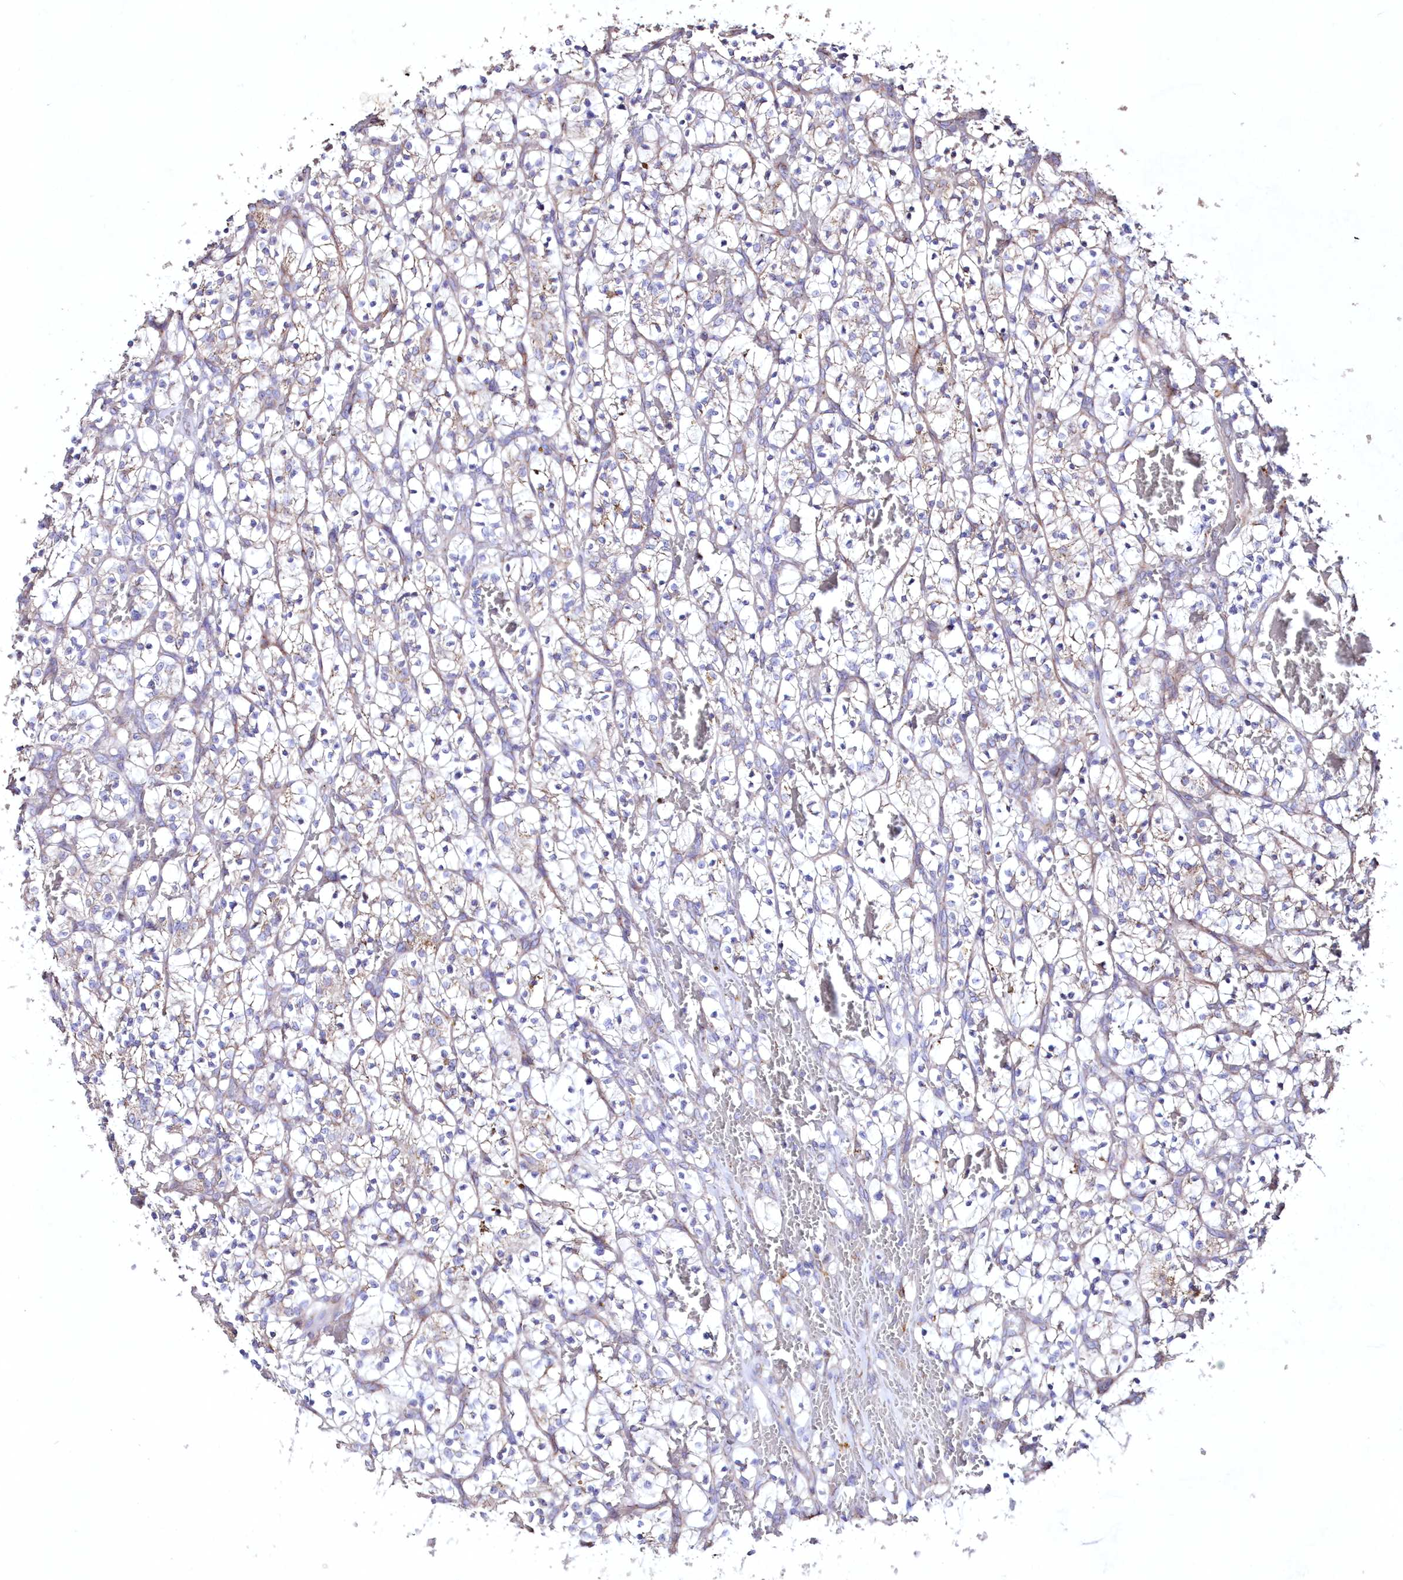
{"staining": {"intensity": "negative", "quantity": "none", "location": "none"}, "tissue": "renal cancer", "cell_type": "Tumor cells", "image_type": "cancer", "snomed": [{"axis": "morphology", "description": "Adenocarcinoma, NOS"}, {"axis": "topography", "description": "Kidney"}], "caption": "The histopathology image exhibits no significant expression in tumor cells of renal cancer (adenocarcinoma). (Brightfield microscopy of DAB IHC at high magnification).", "gene": "HADHB", "patient": {"sex": "female", "age": 57}}